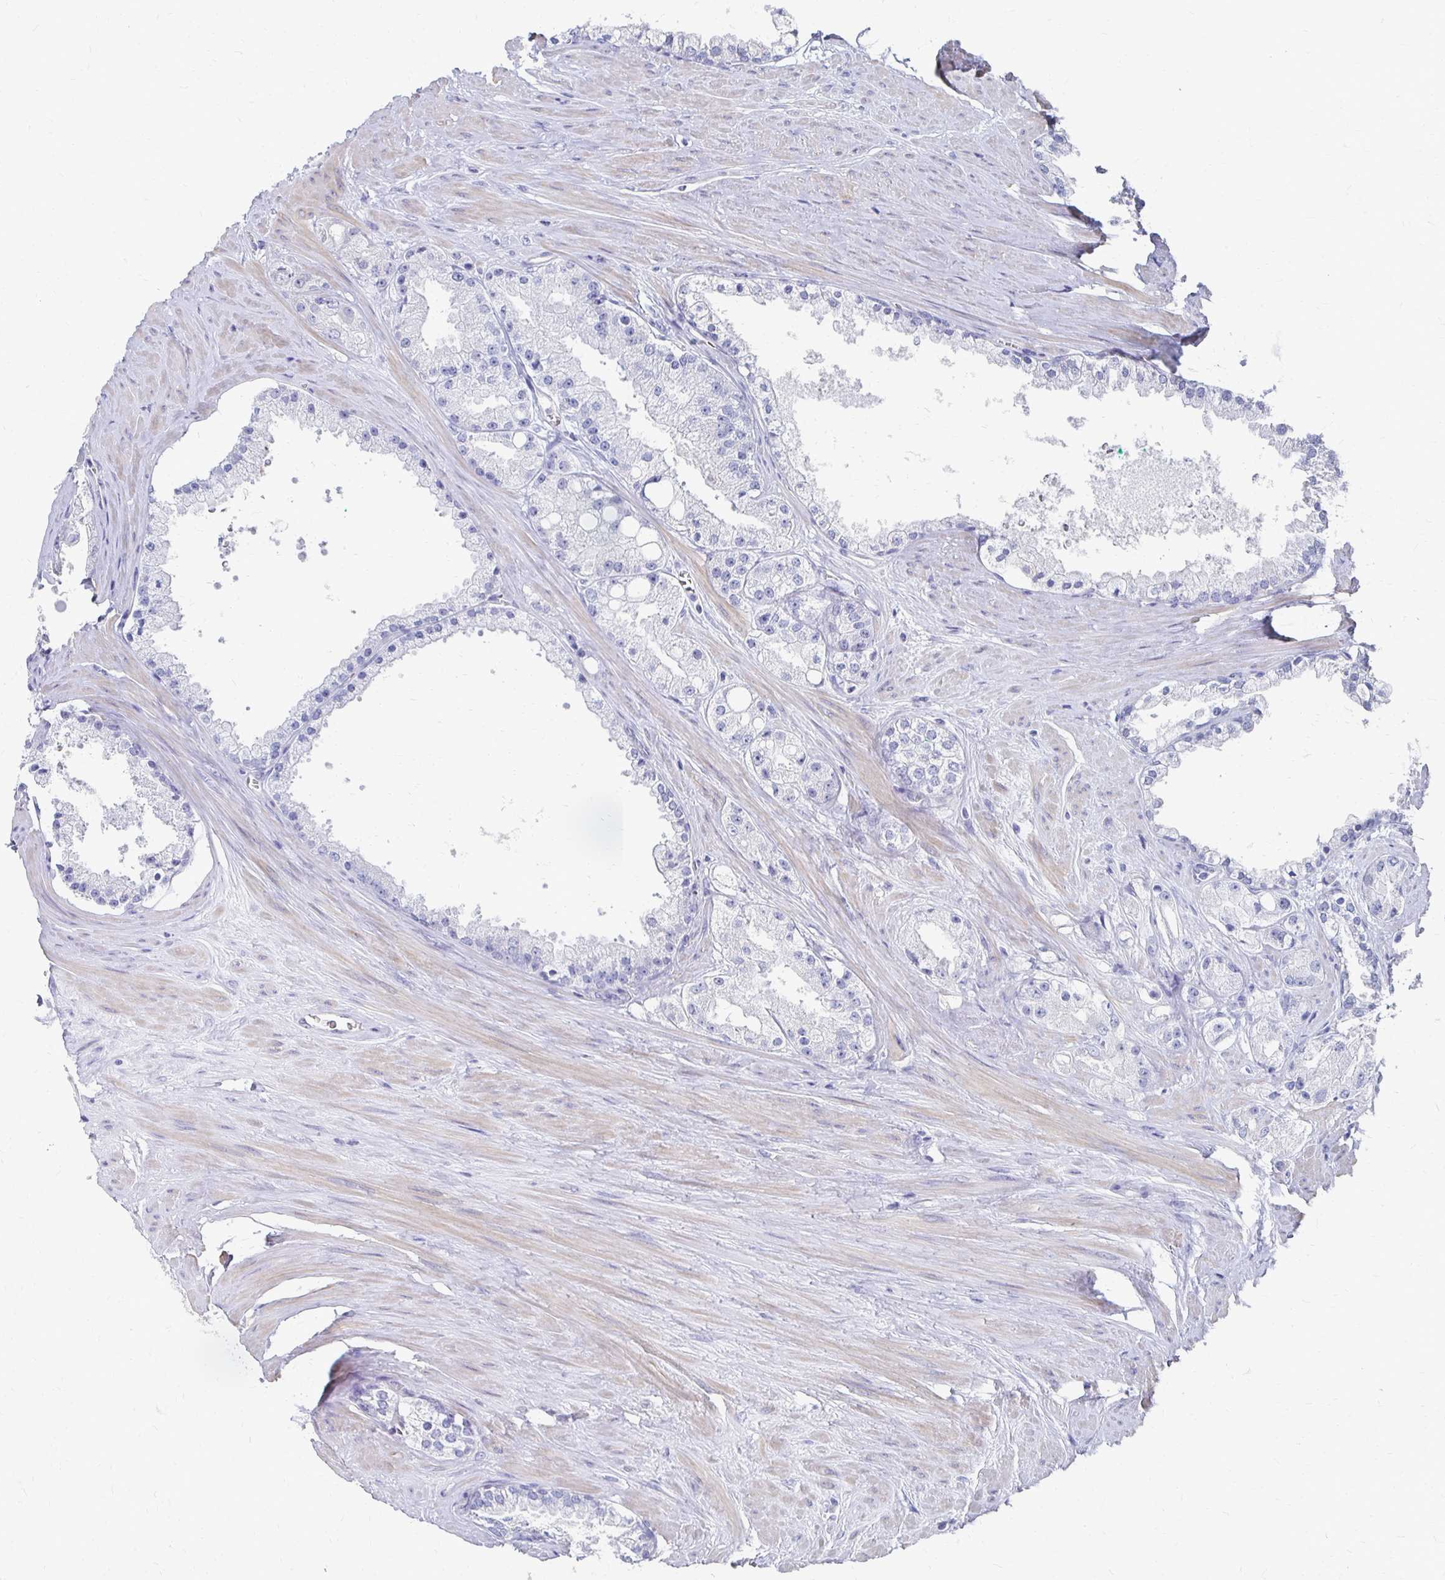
{"staining": {"intensity": "negative", "quantity": "none", "location": "none"}, "tissue": "prostate cancer", "cell_type": "Tumor cells", "image_type": "cancer", "snomed": [{"axis": "morphology", "description": "Adenocarcinoma, High grade"}, {"axis": "topography", "description": "Prostate"}], "caption": "An IHC micrograph of prostate cancer (high-grade adenocarcinoma) is shown. There is no staining in tumor cells of prostate cancer (high-grade adenocarcinoma). (Stains: DAB (3,3'-diaminobenzidine) immunohistochemistry with hematoxylin counter stain, Microscopy: brightfield microscopy at high magnification).", "gene": "SYCP3", "patient": {"sex": "male", "age": 66}}